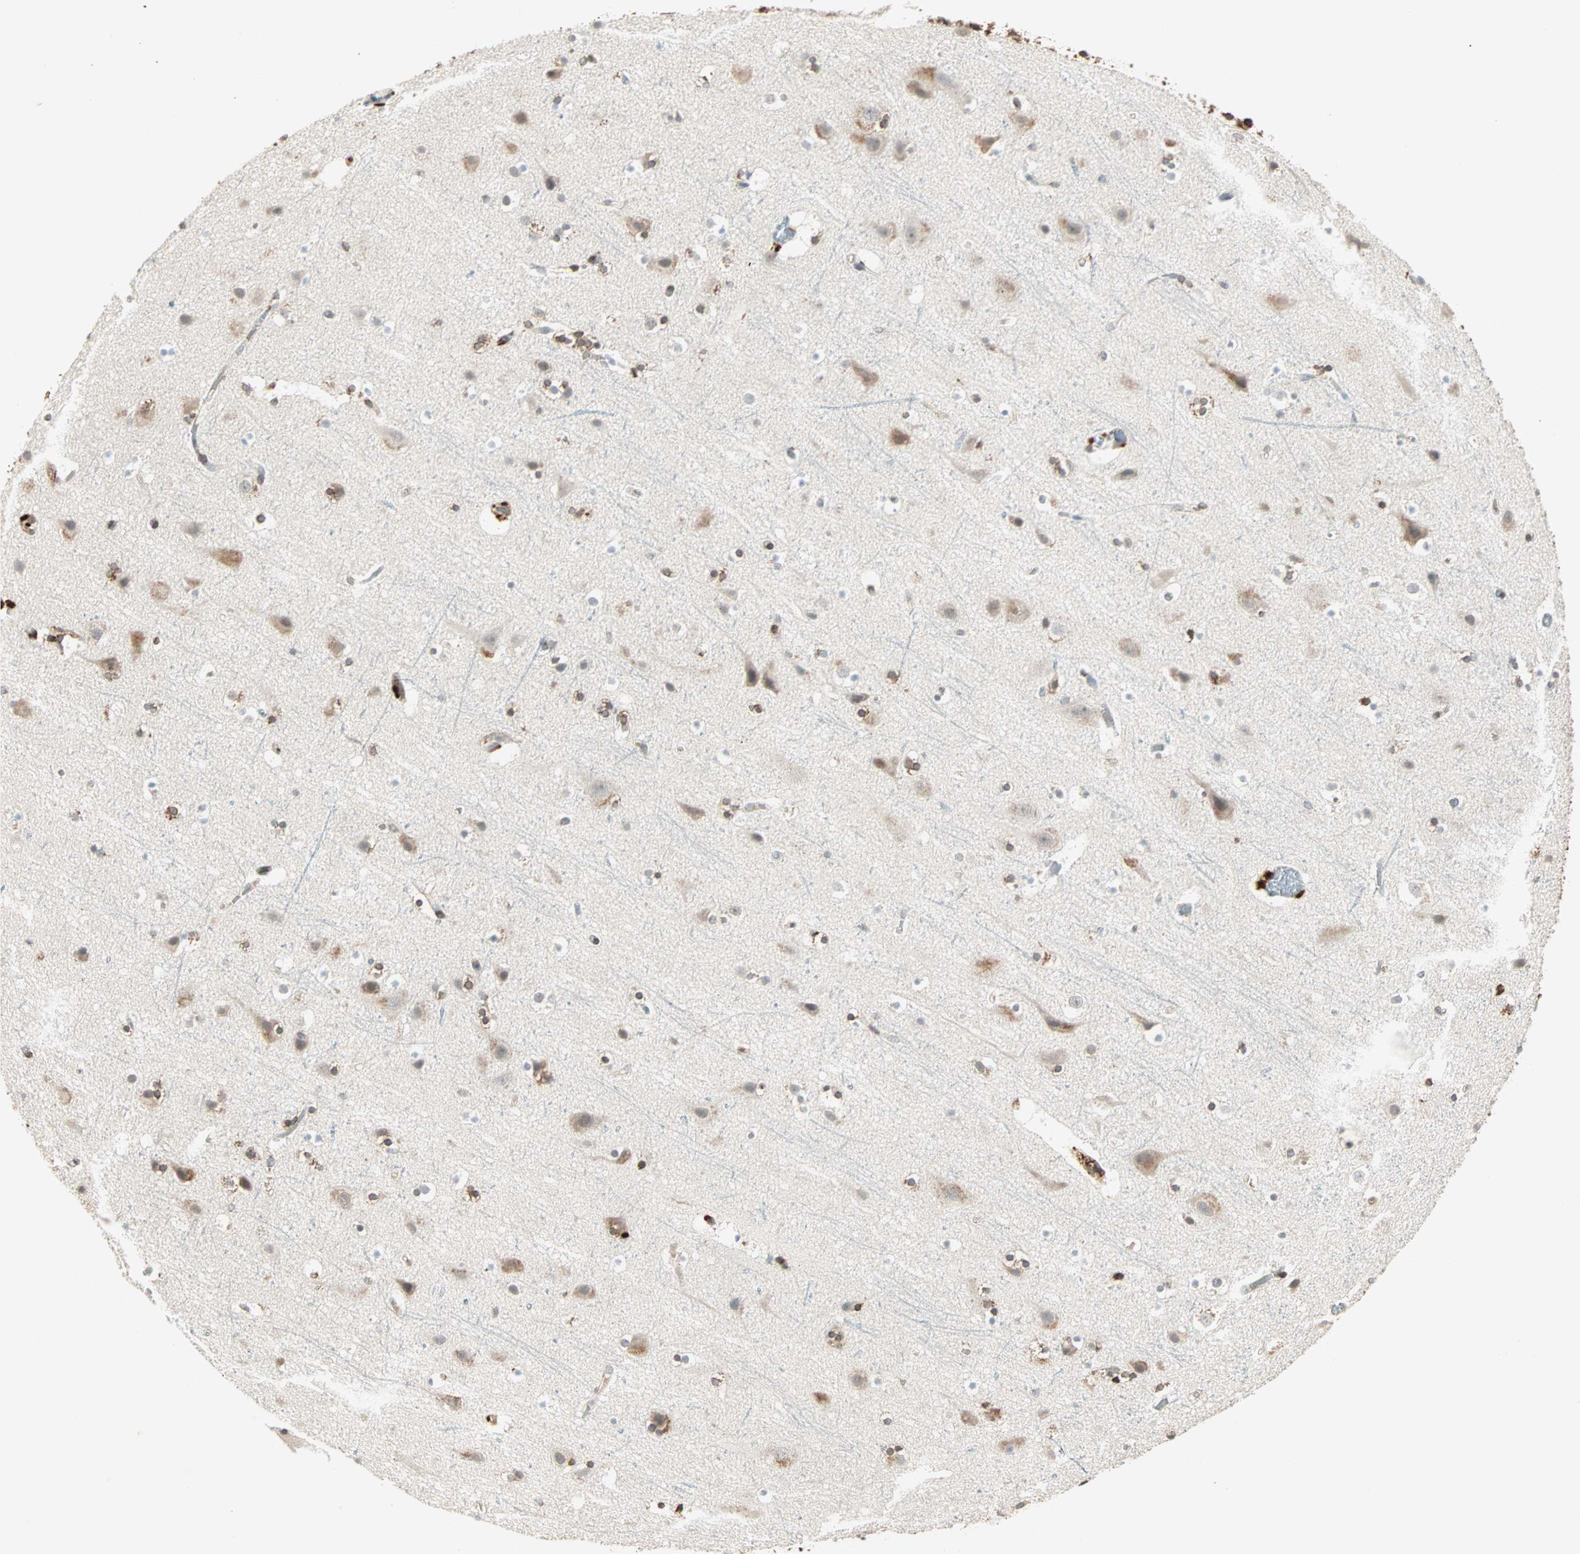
{"staining": {"intensity": "weak", "quantity": "25%-75%", "location": "cytoplasmic/membranous"}, "tissue": "cerebral cortex", "cell_type": "Endothelial cells", "image_type": "normal", "snomed": [{"axis": "morphology", "description": "Normal tissue, NOS"}, {"axis": "topography", "description": "Cerebral cortex"}], "caption": "Unremarkable cerebral cortex shows weak cytoplasmic/membranous staining in about 25%-75% of endothelial cells, visualized by immunohistochemistry.", "gene": "ZNF37A", "patient": {"sex": "male", "age": 45}}